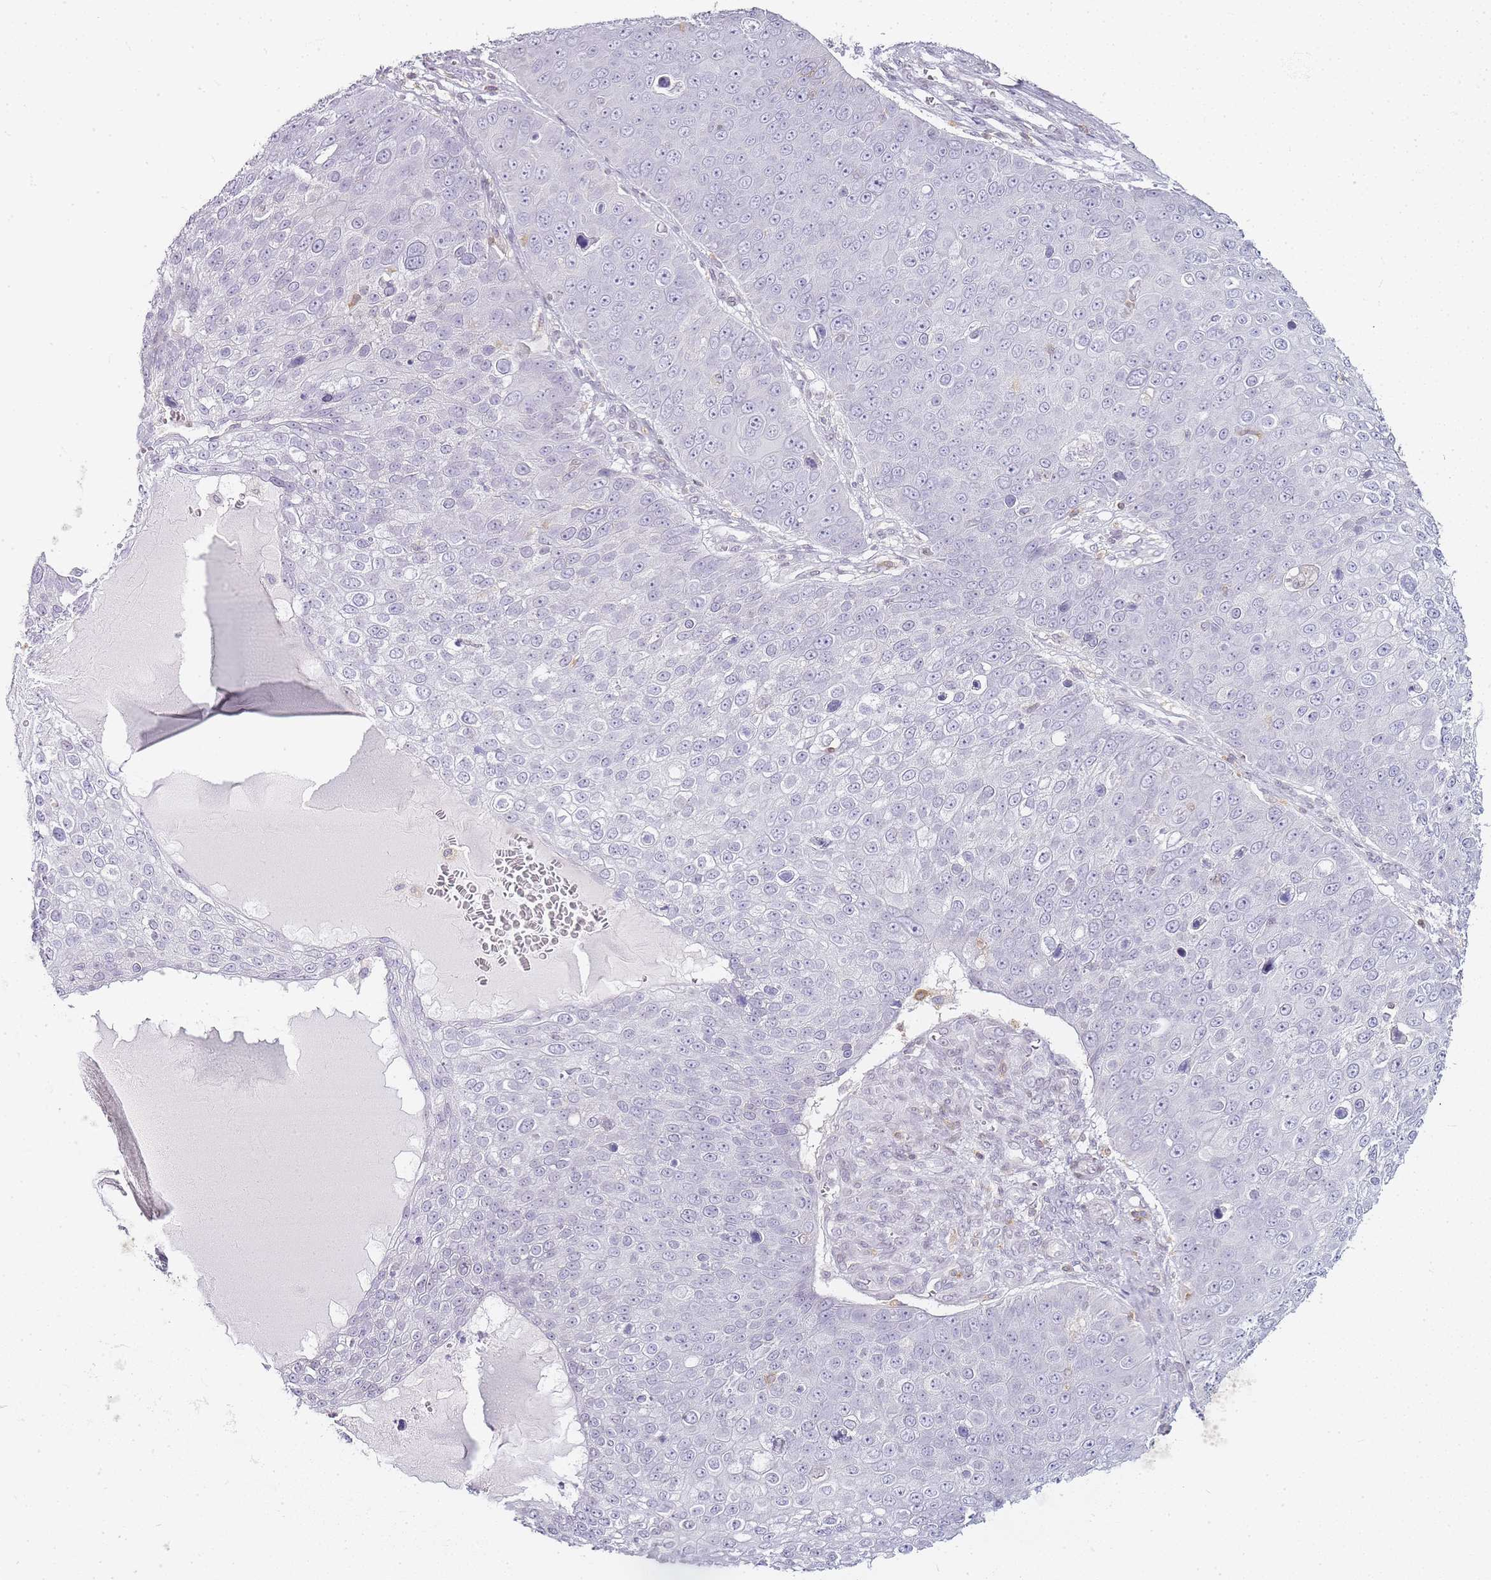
{"staining": {"intensity": "negative", "quantity": "none", "location": "none"}, "tissue": "skin cancer", "cell_type": "Tumor cells", "image_type": "cancer", "snomed": [{"axis": "morphology", "description": "Squamous cell carcinoma, NOS"}, {"axis": "topography", "description": "Skin"}], "caption": "Tumor cells are negative for brown protein staining in skin cancer (squamous cell carcinoma).", "gene": "JAKMIP1", "patient": {"sex": "male", "age": 71}}